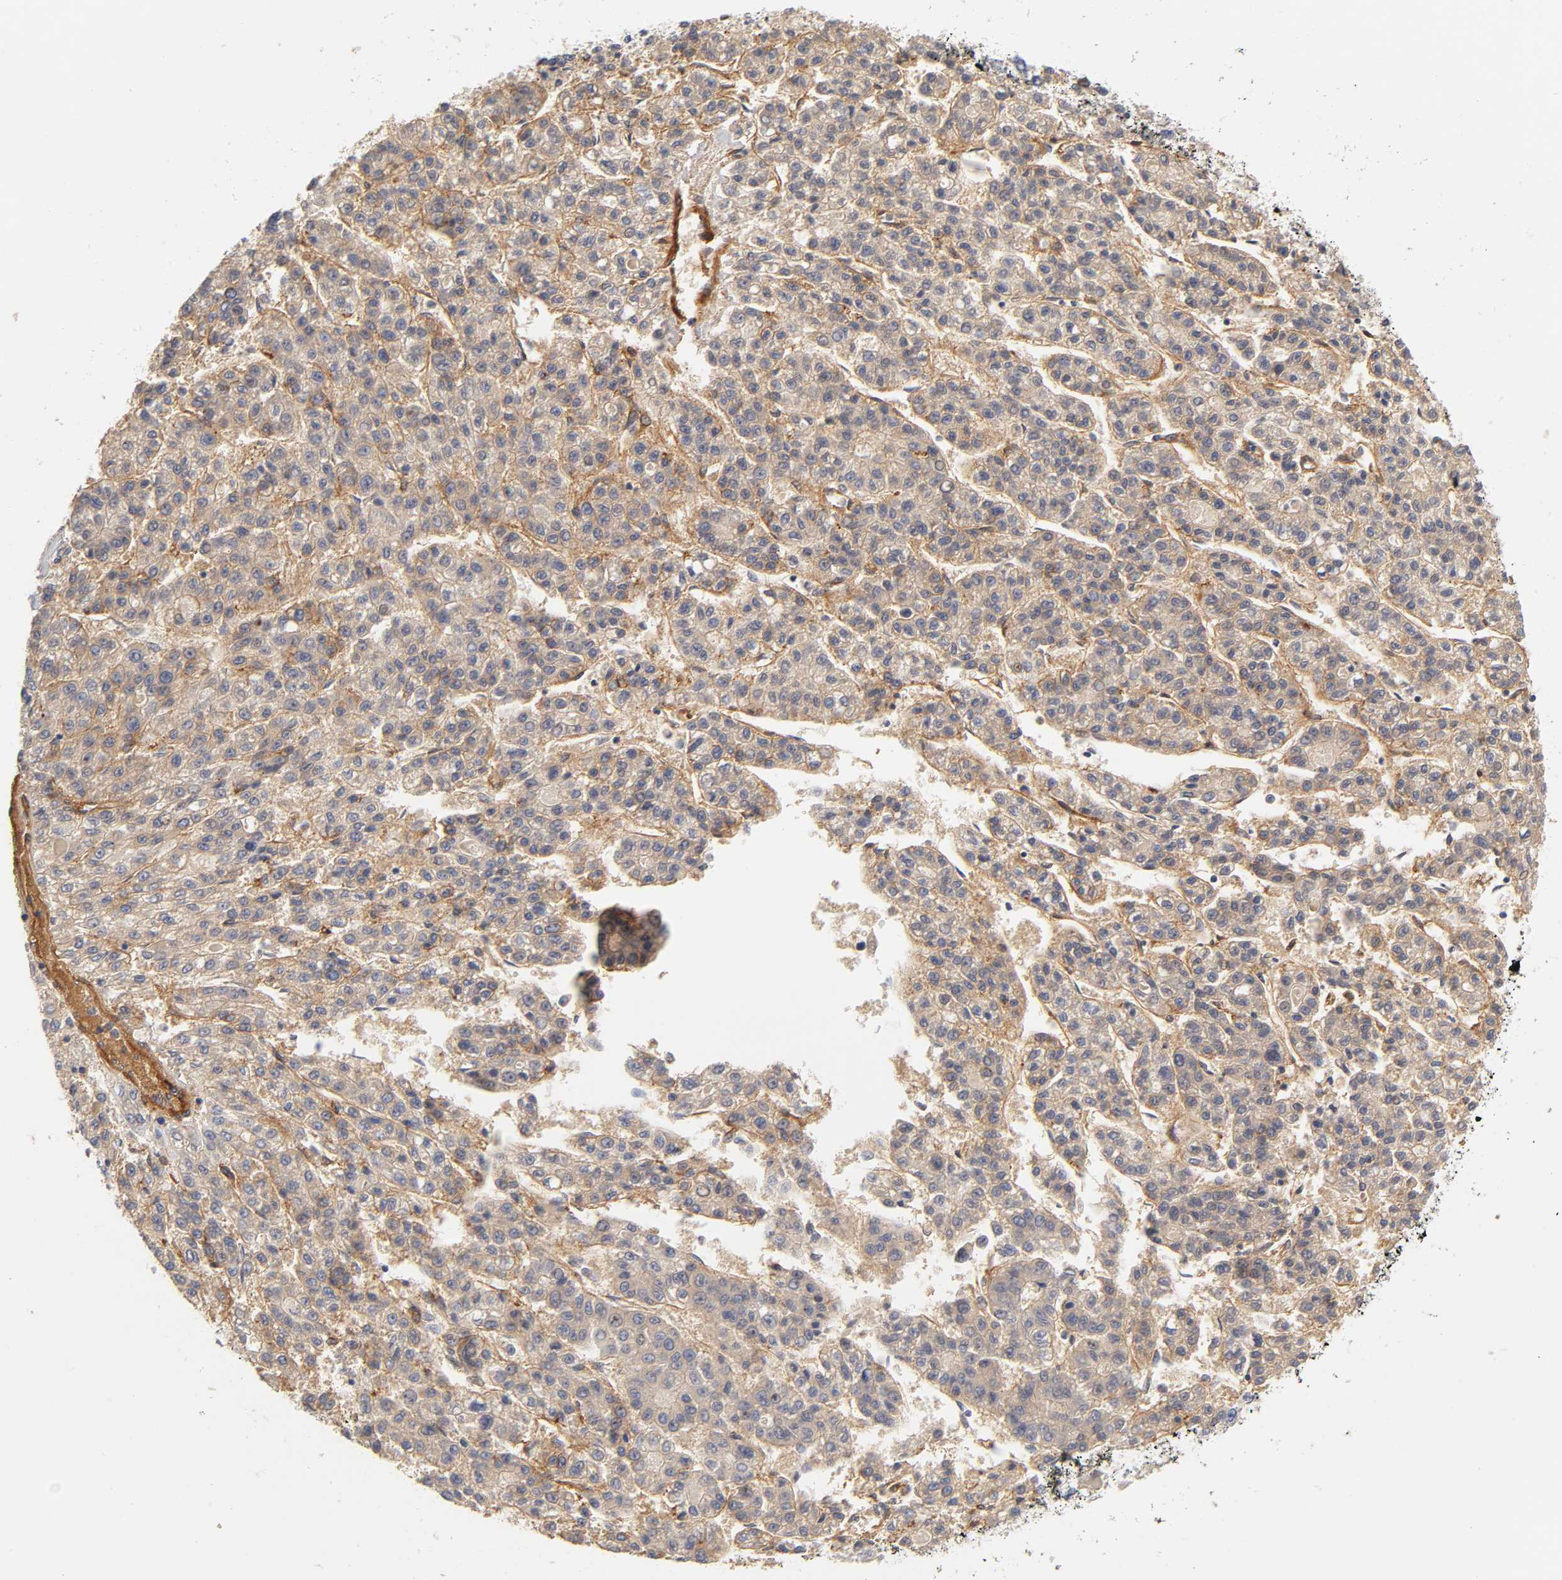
{"staining": {"intensity": "weak", "quantity": ">75%", "location": "cytoplasmic/membranous"}, "tissue": "liver cancer", "cell_type": "Tumor cells", "image_type": "cancer", "snomed": [{"axis": "morphology", "description": "Carcinoma, Hepatocellular, NOS"}, {"axis": "topography", "description": "Liver"}], "caption": "Immunohistochemistry (IHC) of human liver cancer (hepatocellular carcinoma) reveals low levels of weak cytoplasmic/membranous expression in about >75% of tumor cells.", "gene": "LAMB1", "patient": {"sex": "male", "age": 70}}